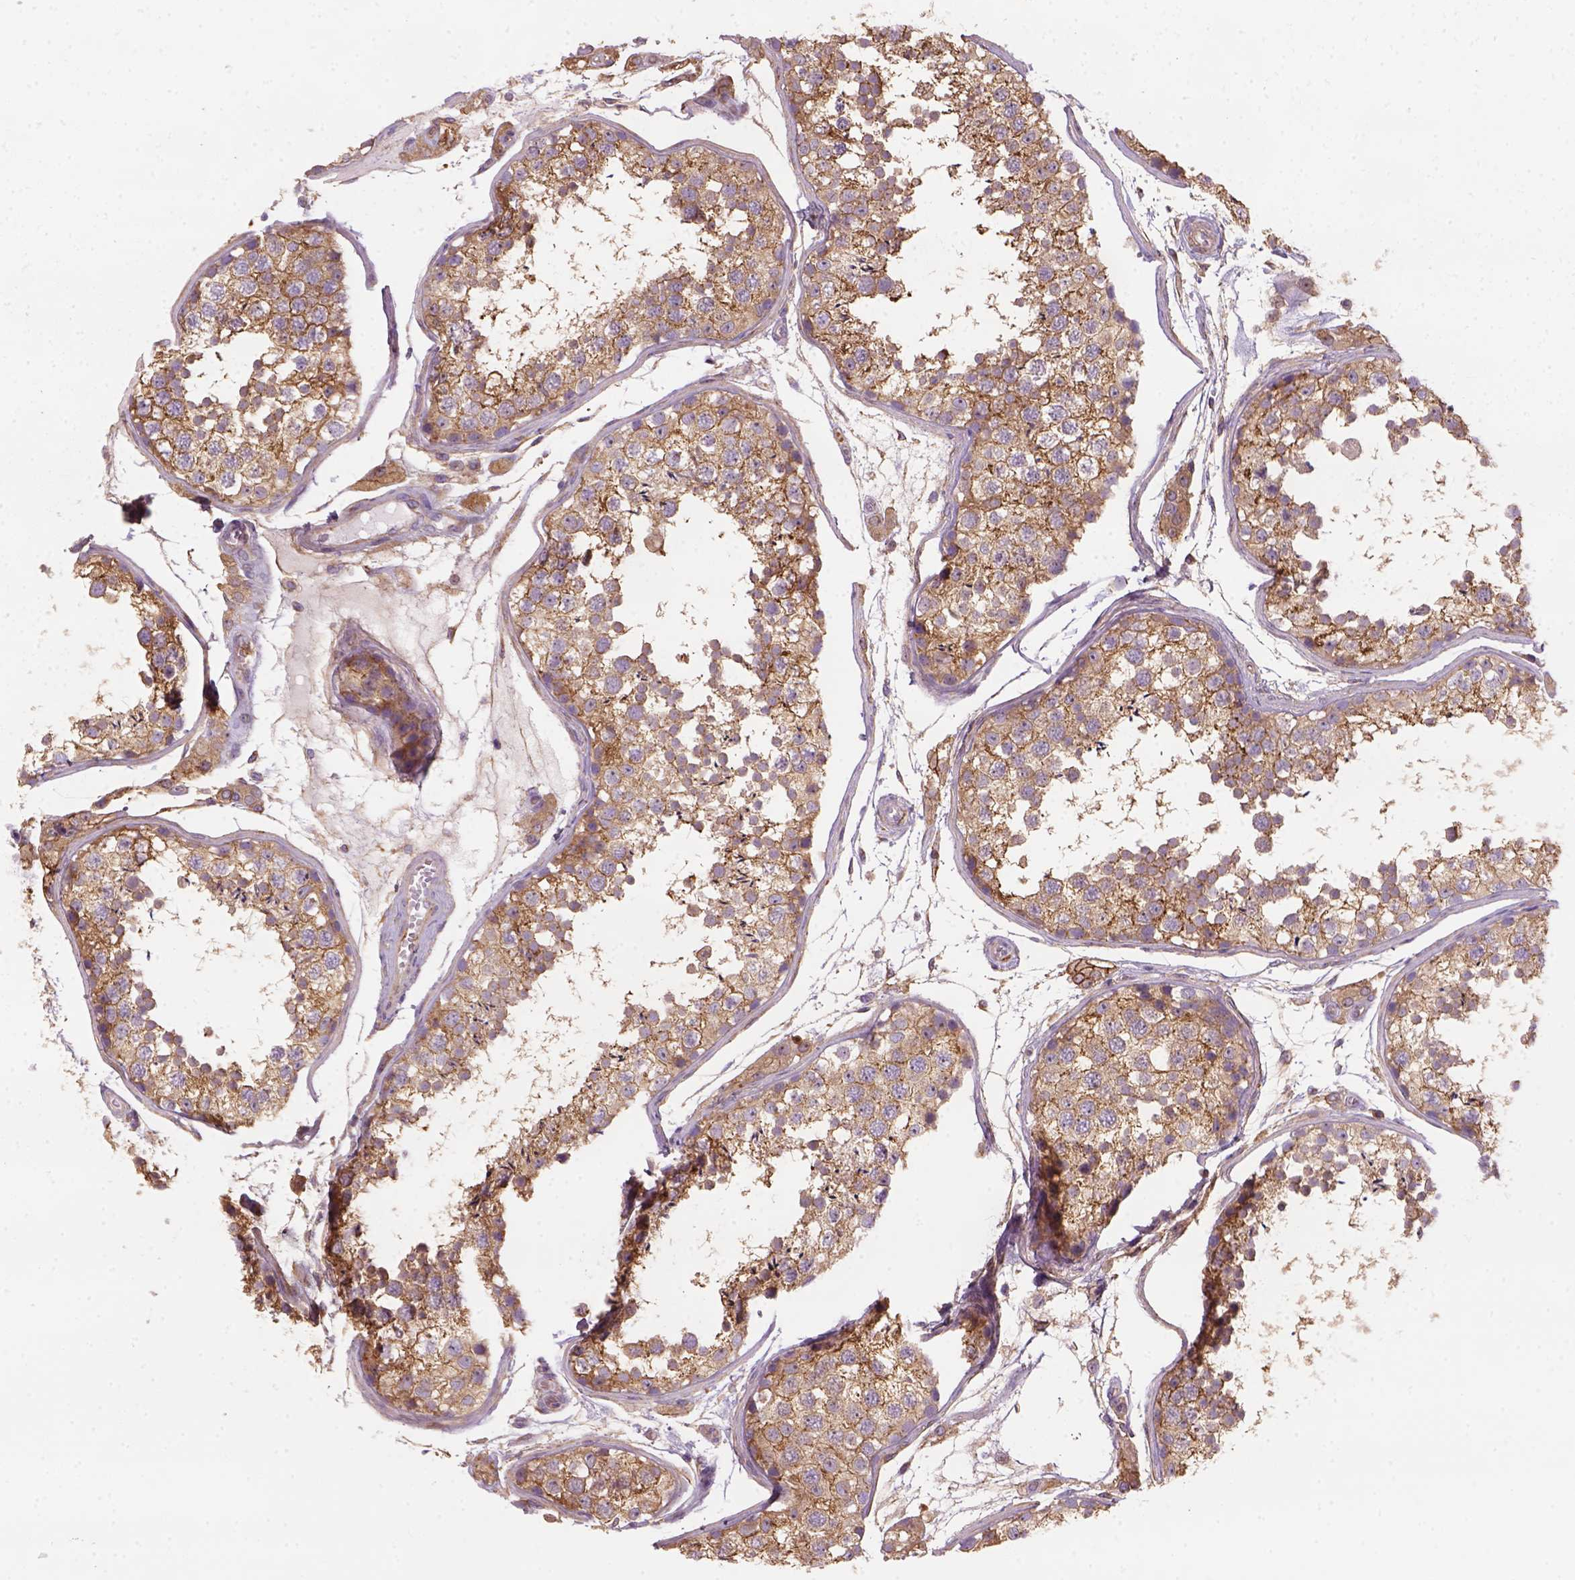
{"staining": {"intensity": "moderate", "quantity": ">75%", "location": "cytoplasmic/membranous"}, "tissue": "testis", "cell_type": "Cells in seminiferous ducts", "image_type": "normal", "snomed": [{"axis": "morphology", "description": "Normal tissue, NOS"}, {"axis": "topography", "description": "Testis"}], "caption": "Brown immunohistochemical staining in benign testis reveals moderate cytoplasmic/membranous positivity in approximately >75% of cells in seminiferous ducts.", "gene": "GPRC5D", "patient": {"sex": "male", "age": 29}}